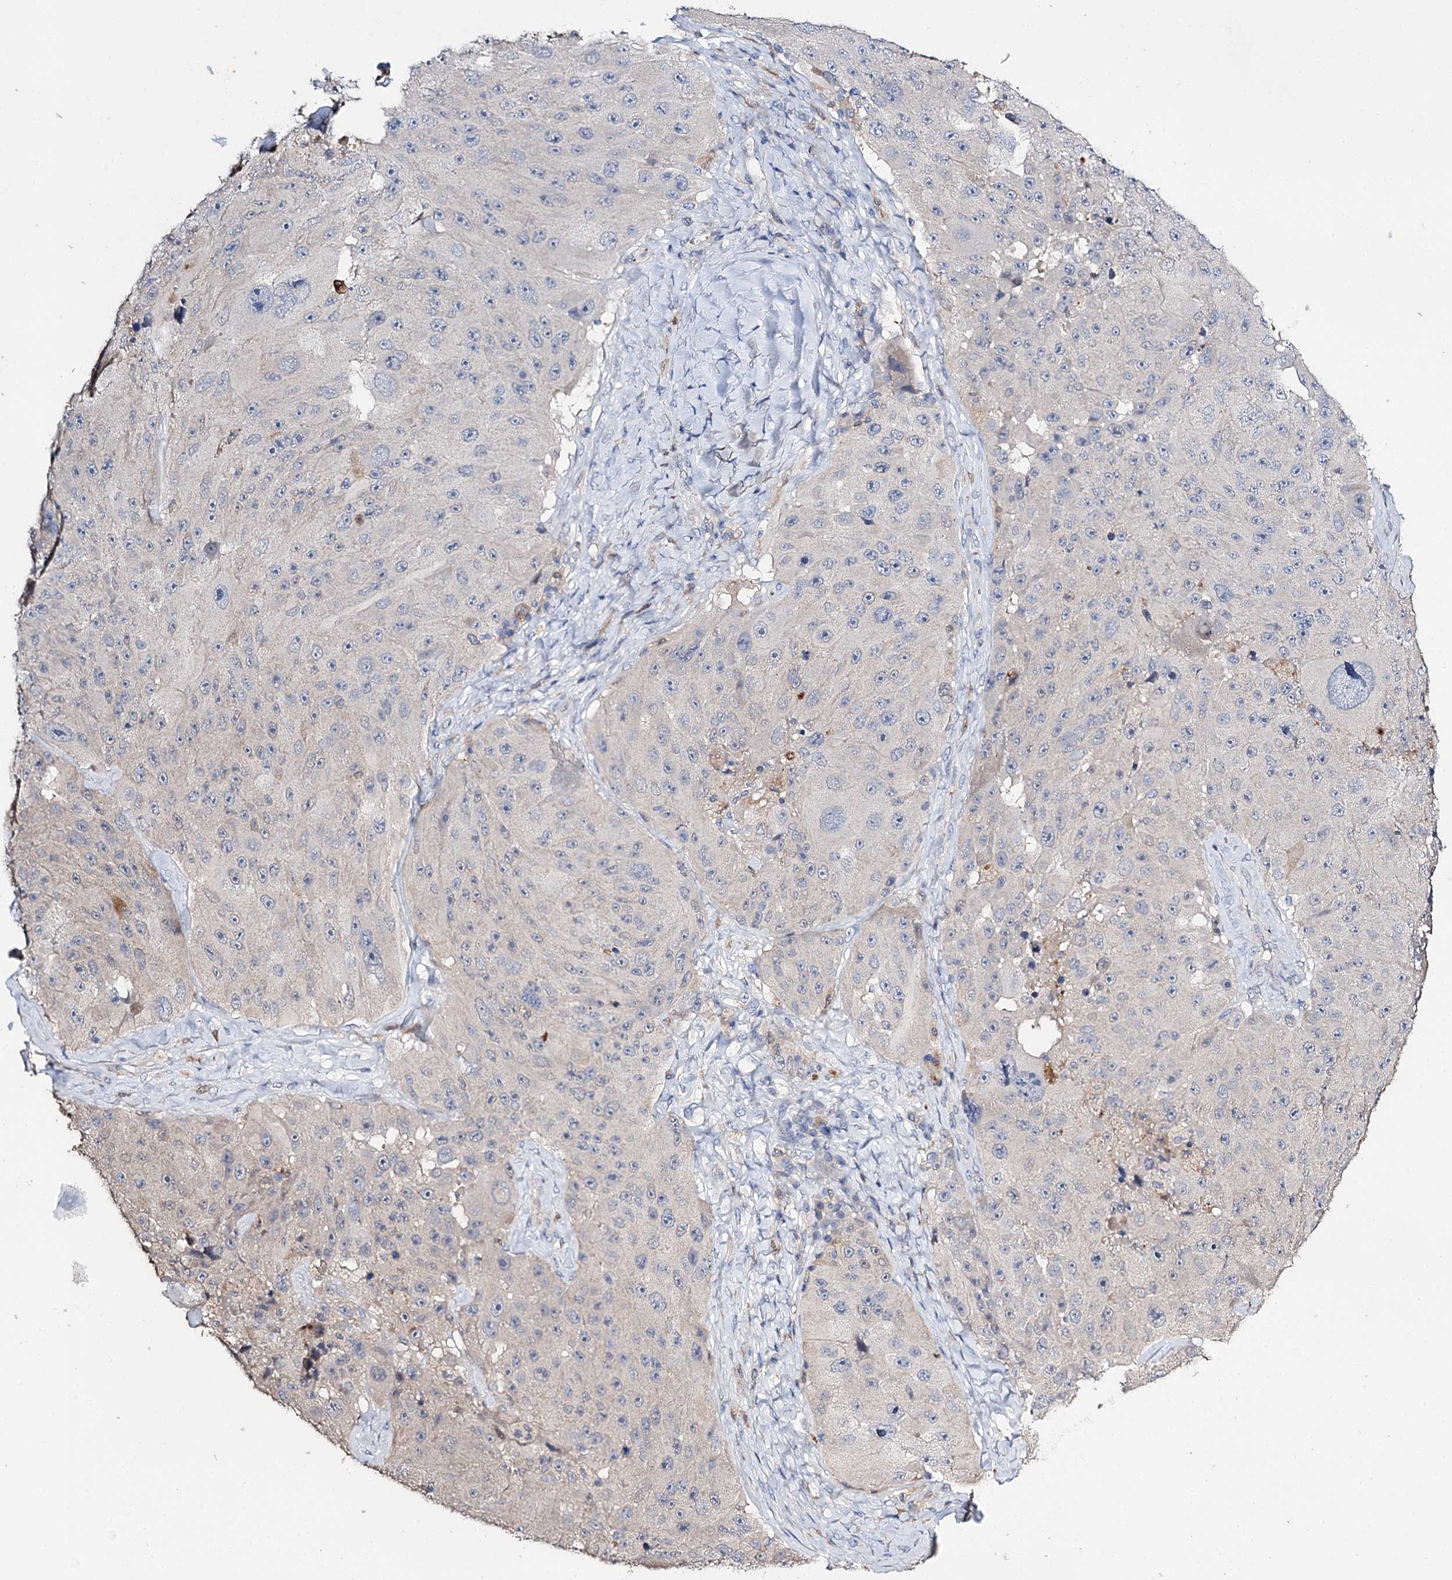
{"staining": {"intensity": "negative", "quantity": "none", "location": "none"}, "tissue": "melanoma", "cell_type": "Tumor cells", "image_type": "cancer", "snomed": [{"axis": "morphology", "description": "Malignant melanoma, Metastatic site"}, {"axis": "topography", "description": "Lymph node"}], "caption": "A micrograph of malignant melanoma (metastatic site) stained for a protein displays no brown staining in tumor cells.", "gene": "DNAH6", "patient": {"sex": "male", "age": 62}}